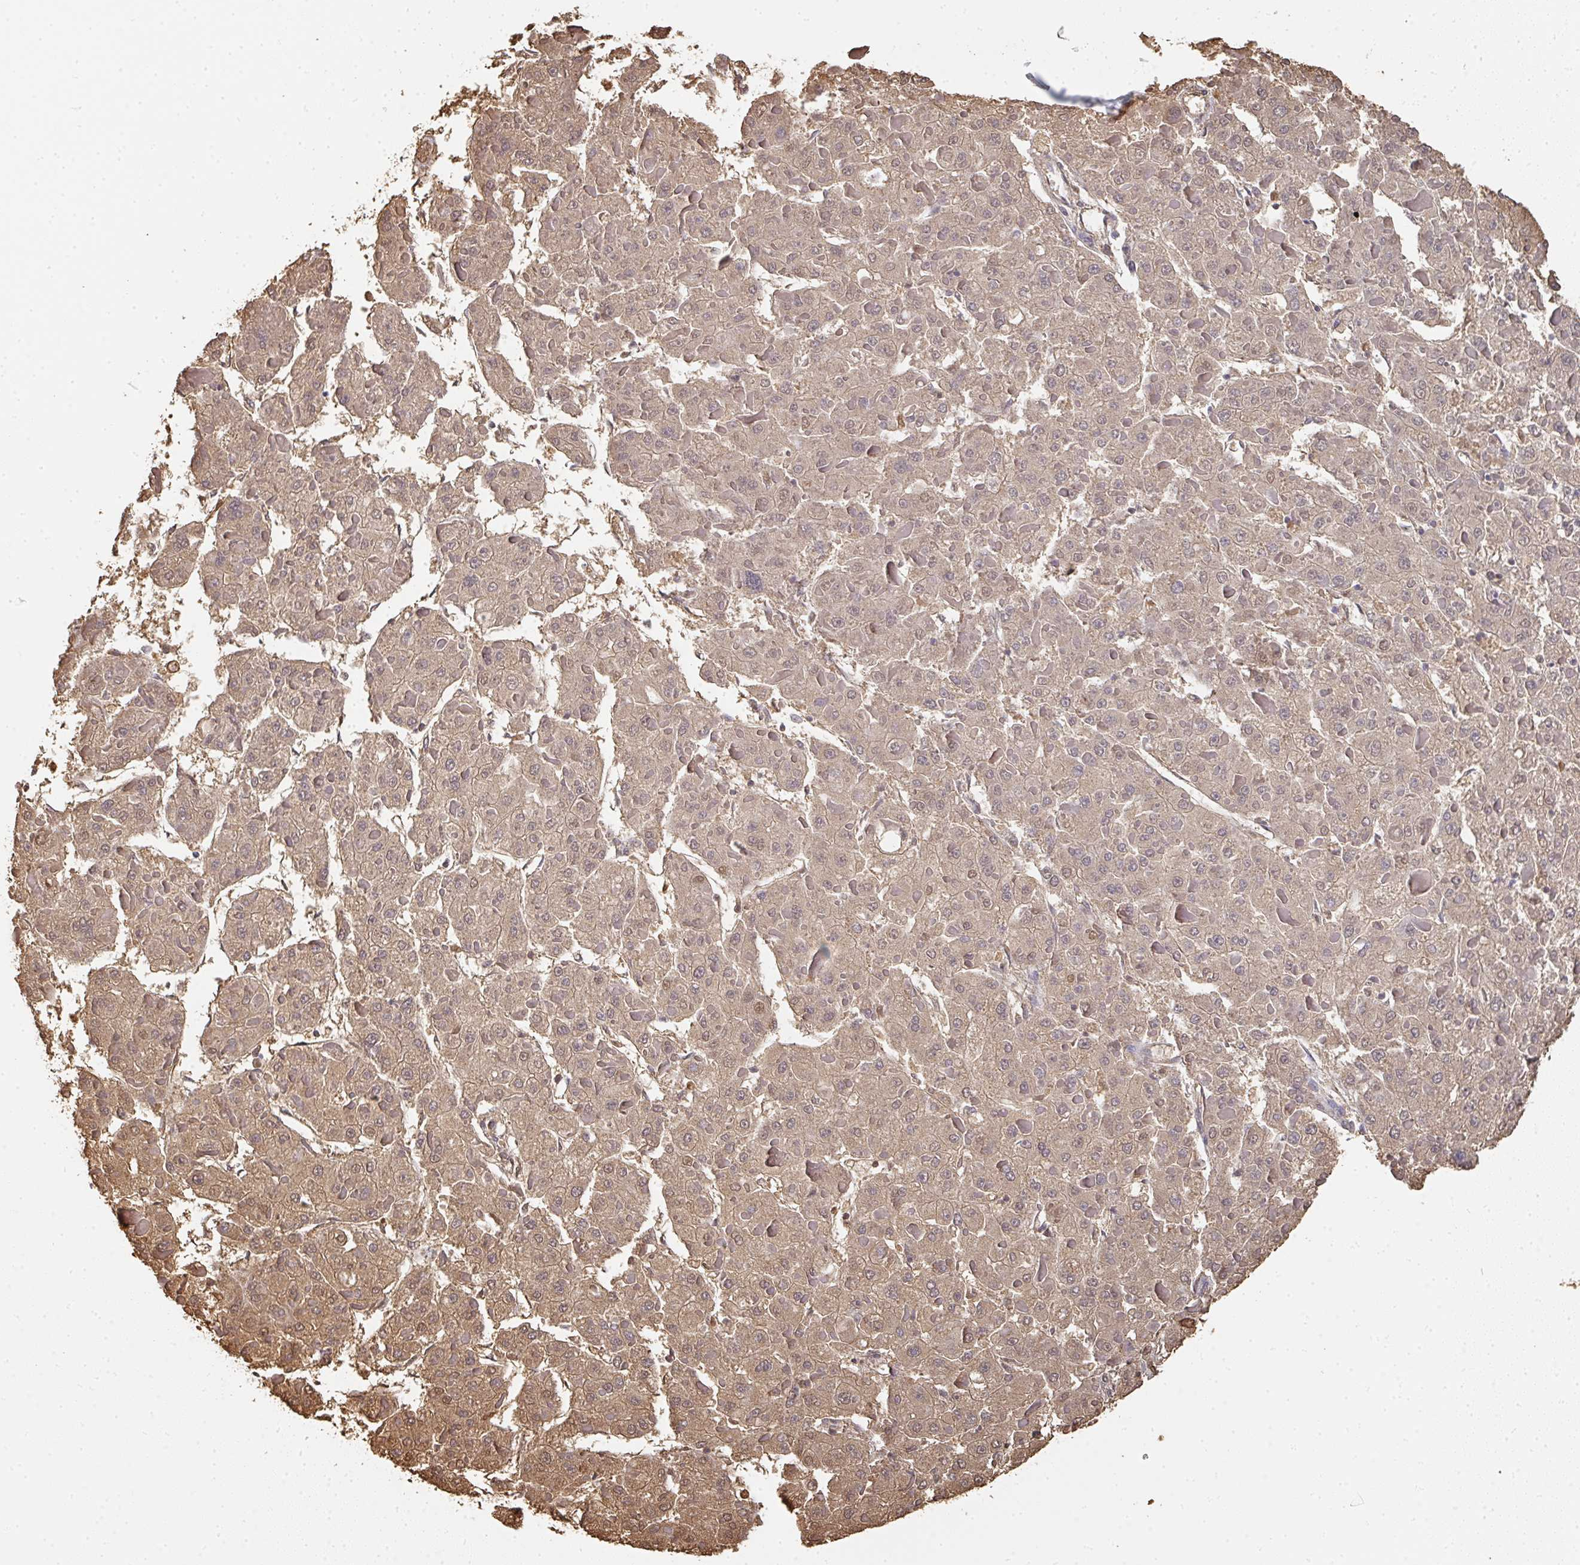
{"staining": {"intensity": "moderate", "quantity": ">75%", "location": "cytoplasmic/membranous"}, "tissue": "liver cancer", "cell_type": "Tumor cells", "image_type": "cancer", "snomed": [{"axis": "morphology", "description": "Carcinoma, Hepatocellular, NOS"}, {"axis": "topography", "description": "Liver"}], "caption": "Tumor cells demonstrate moderate cytoplasmic/membranous positivity in approximately >75% of cells in liver hepatocellular carcinoma. (brown staining indicates protein expression, while blue staining denotes nuclei).", "gene": "ALB", "patient": {"sex": "female", "age": 73}}